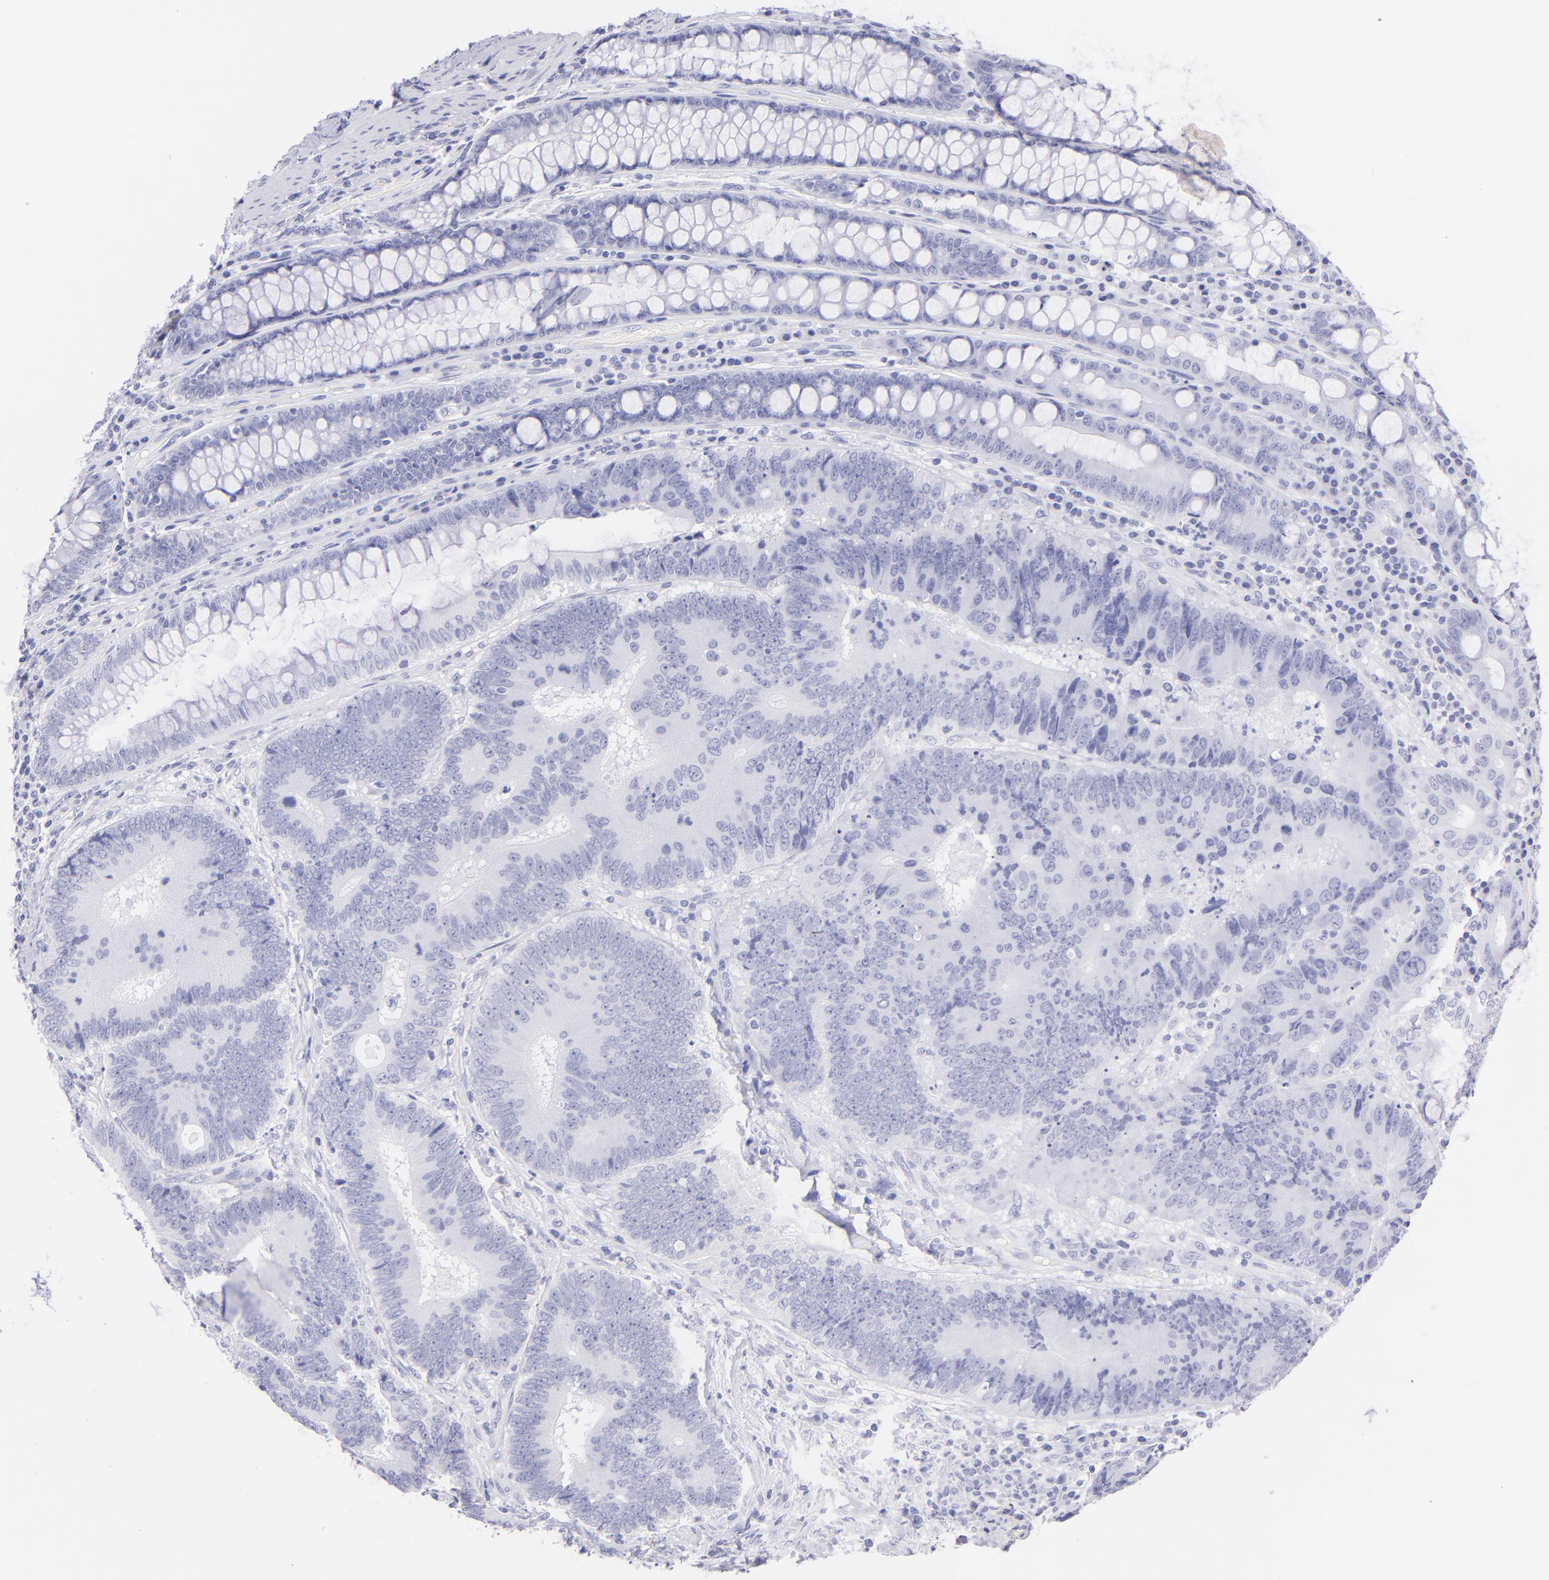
{"staining": {"intensity": "negative", "quantity": "none", "location": "none"}, "tissue": "colorectal cancer", "cell_type": "Tumor cells", "image_type": "cancer", "snomed": [{"axis": "morphology", "description": "Normal tissue, NOS"}, {"axis": "morphology", "description": "Adenocarcinoma, NOS"}, {"axis": "topography", "description": "Colon"}], "caption": "A histopathology image of human colorectal adenocarcinoma is negative for staining in tumor cells.", "gene": "PIP", "patient": {"sex": "female", "age": 78}}